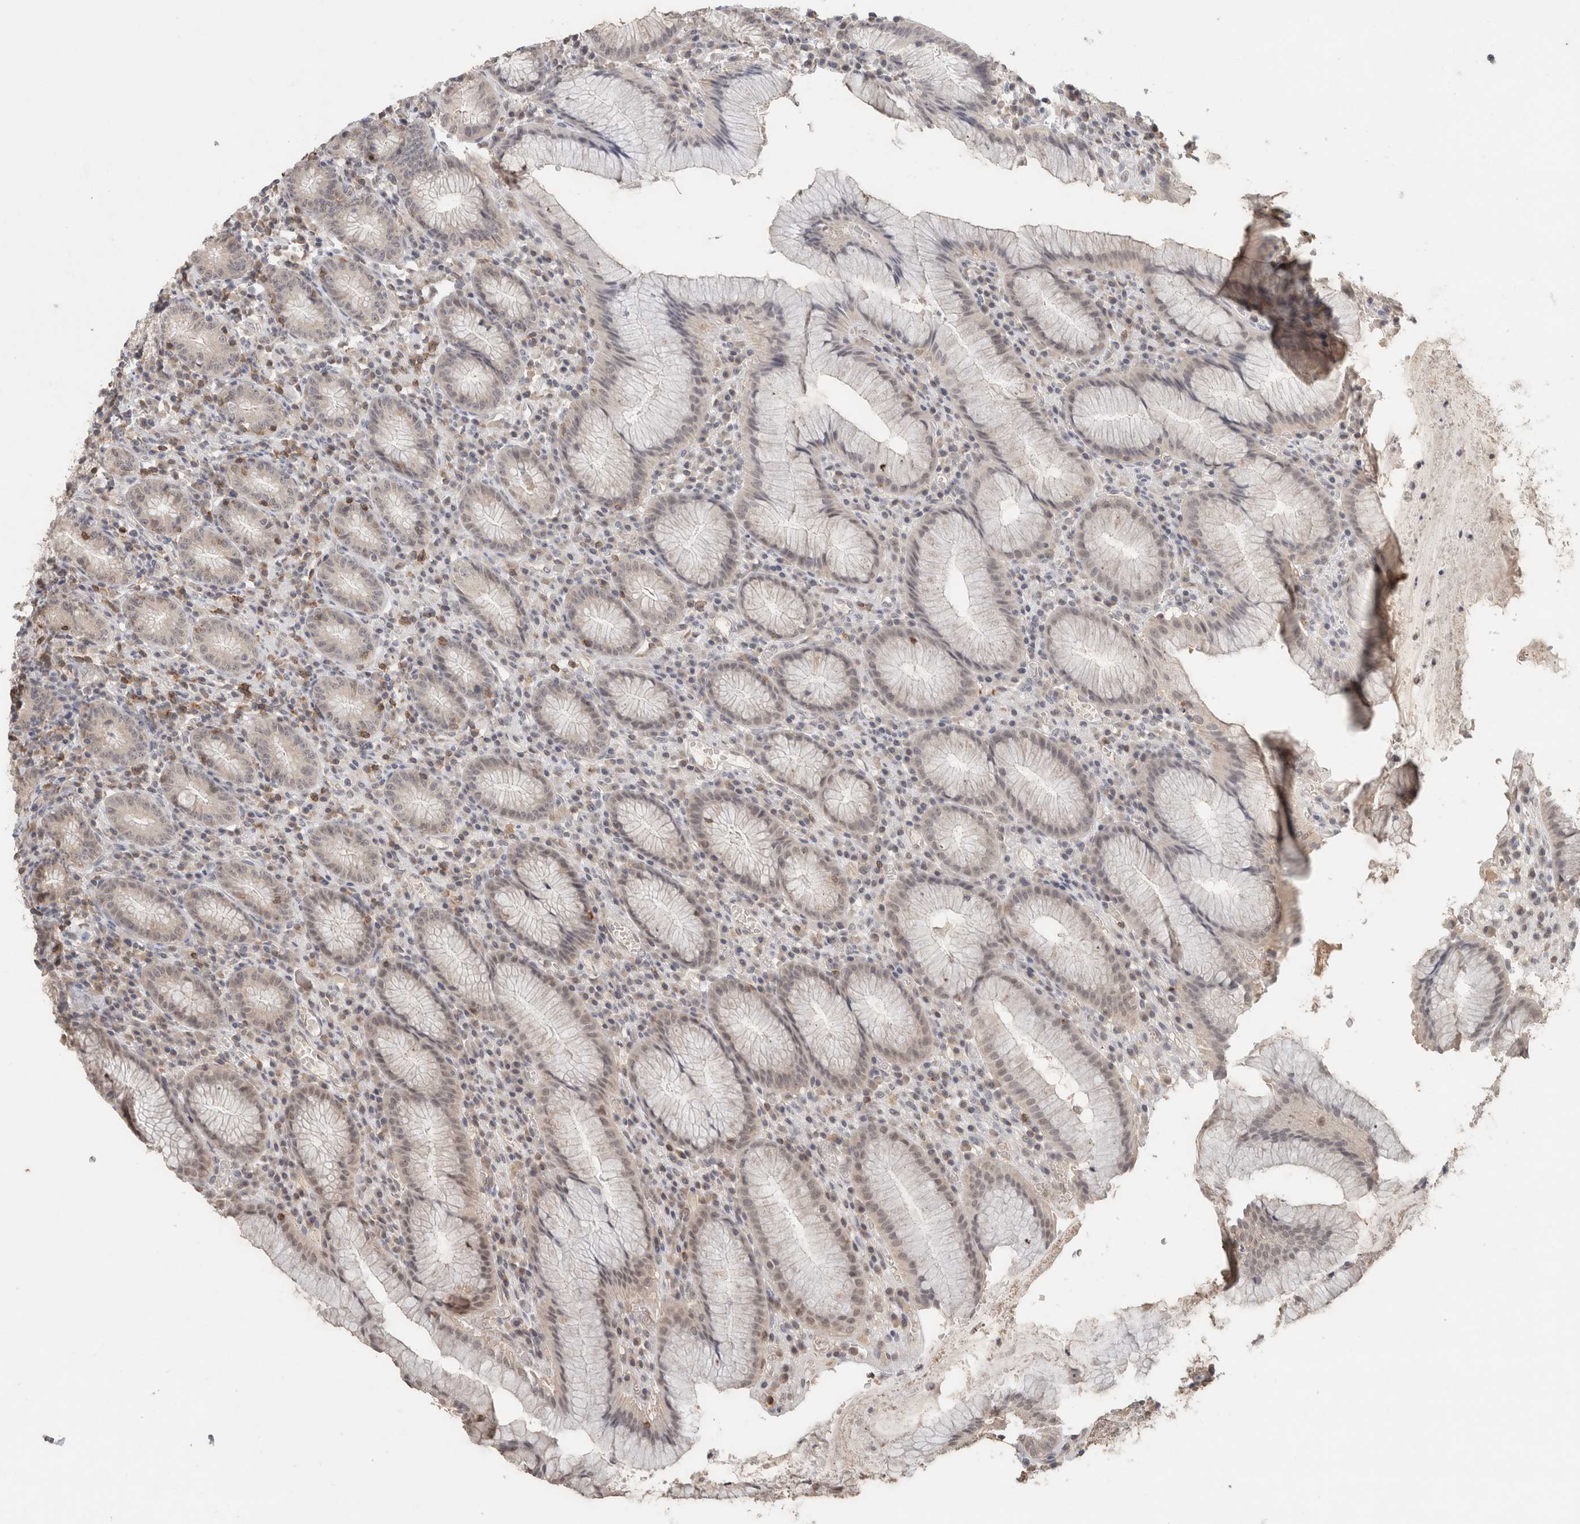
{"staining": {"intensity": "weak", "quantity": "25%-75%", "location": "cytoplasmic/membranous"}, "tissue": "stomach", "cell_type": "Glandular cells", "image_type": "normal", "snomed": [{"axis": "morphology", "description": "Normal tissue, NOS"}, {"axis": "topography", "description": "Stomach"}], "caption": "Protein staining of unremarkable stomach shows weak cytoplasmic/membranous expression in about 25%-75% of glandular cells. (DAB (3,3'-diaminobenzidine) IHC with brightfield microscopy, high magnification).", "gene": "TRAT1", "patient": {"sex": "male", "age": 55}}